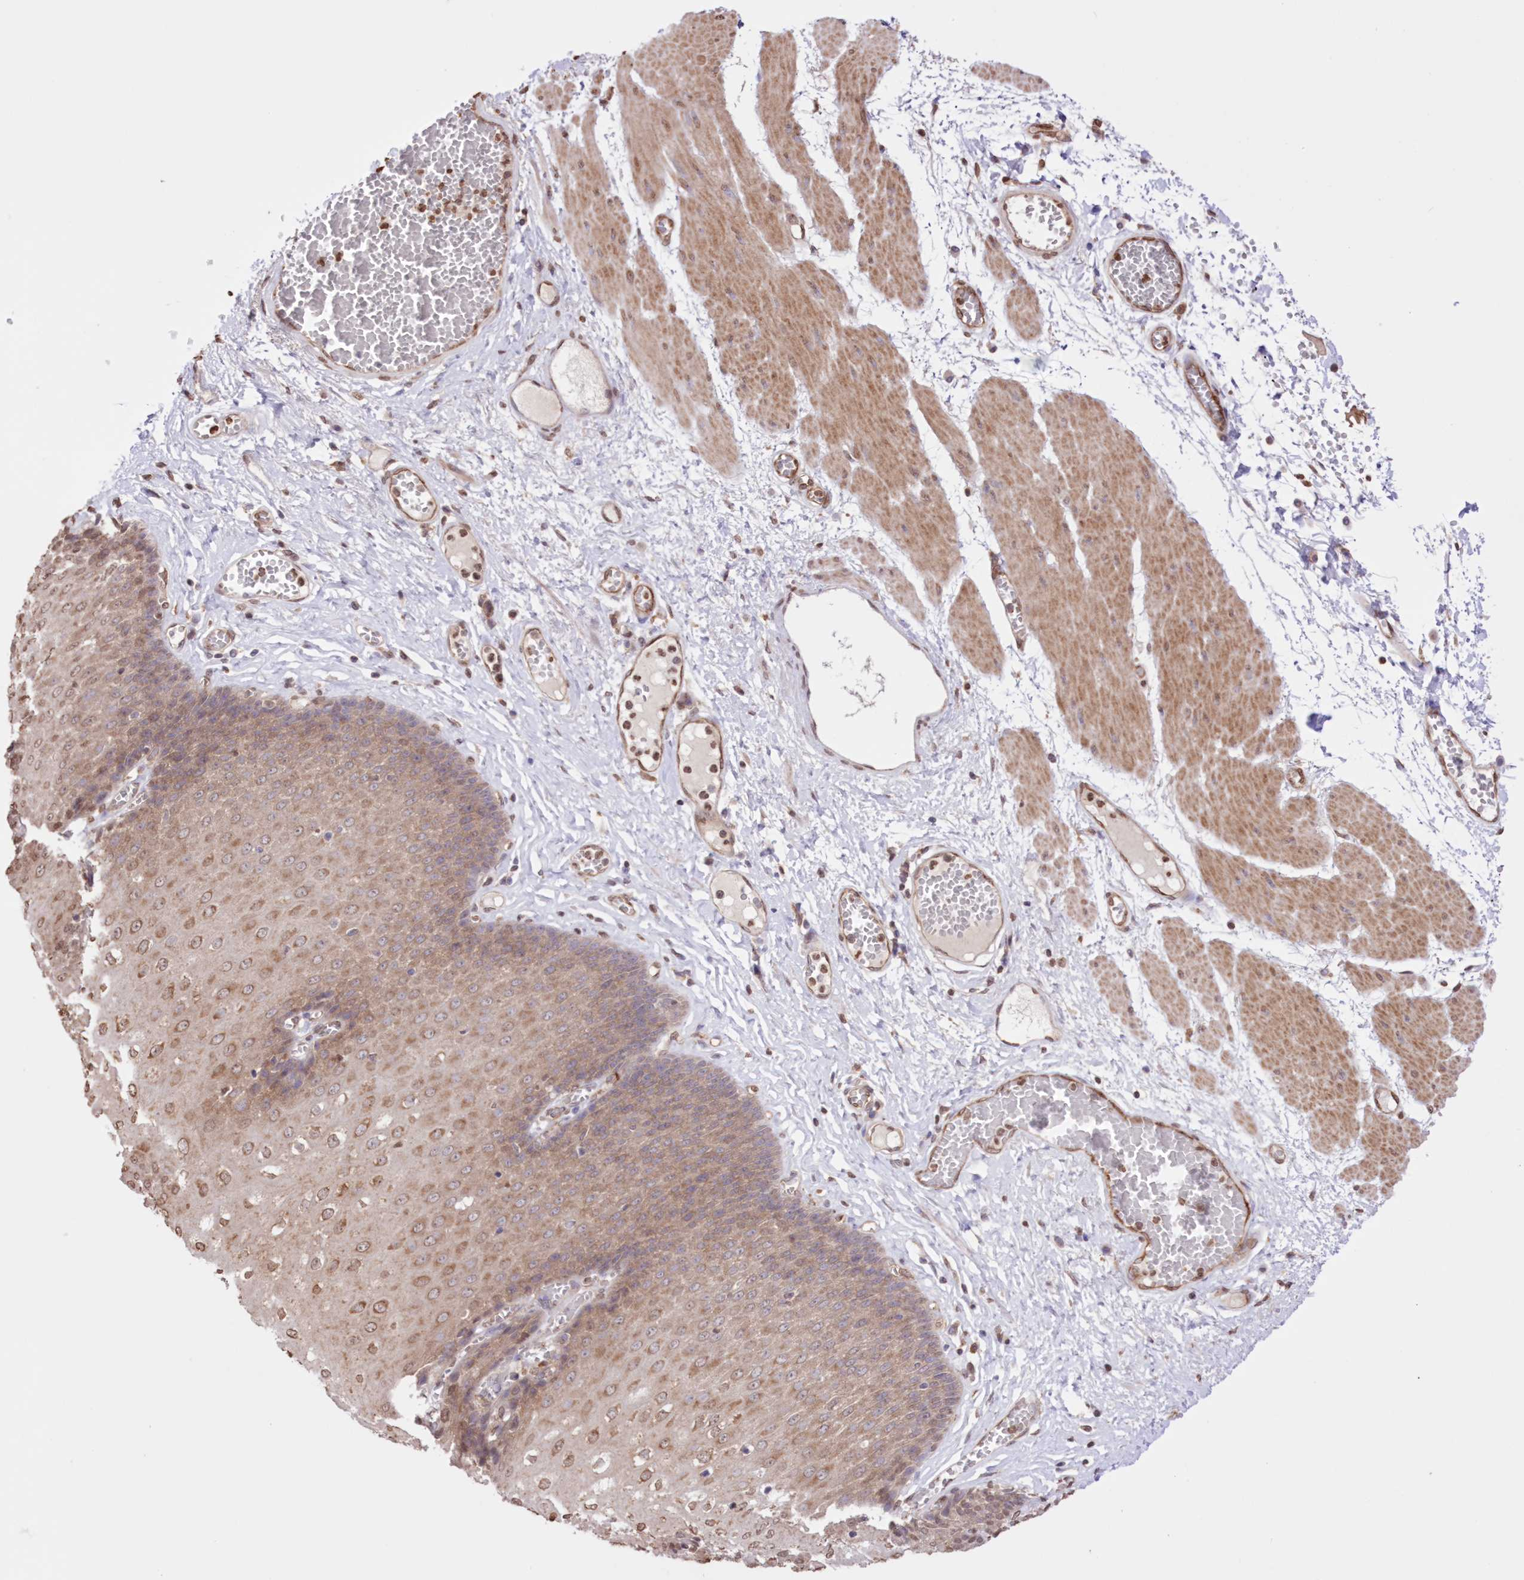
{"staining": {"intensity": "moderate", "quantity": ">75%", "location": "cytoplasmic/membranous,nuclear"}, "tissue": "esophagus", "cell_type": "Squamous epithelial cells", "image_type": "normal", "snomed": [{"axis": "morphology", "description": "Normal tissue, NOS"}, {"axis": "topography", "description": "Esophagus"}], "caption": "Normal esophagus displays moderate cytoplasmic/membranous,nuclear staining in about >75% of squamous epithelial cells, visualized by immunohistochemistry. Nuclei are stained in blue.", "gene": "FCHO2", "patient": {"sex": "male", "age": 60}}